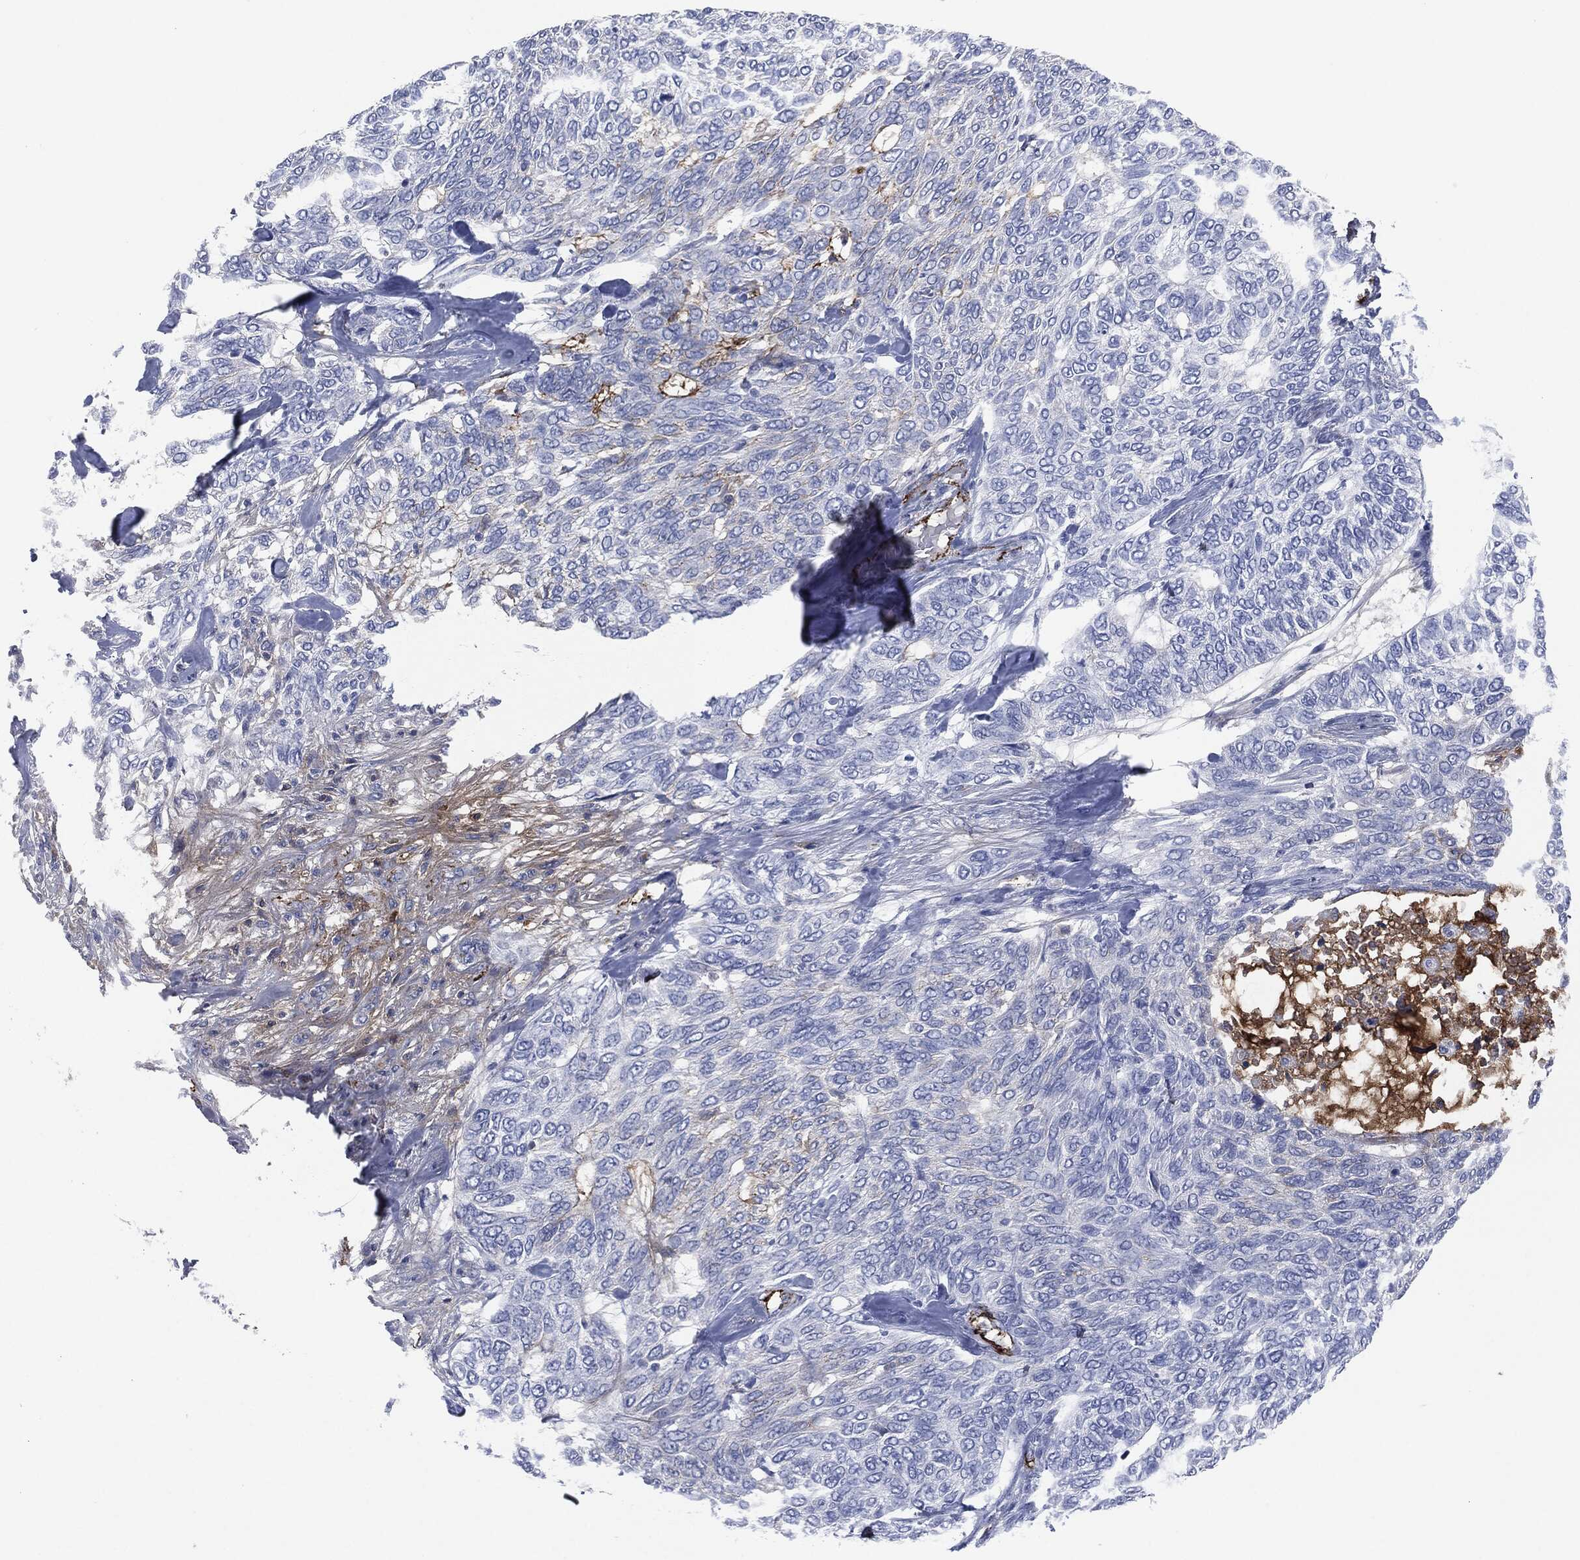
{"staining": {"intensity": "negative", "quantity": "none", "location": "none"}, "tissue": "skin cancer", "cell_type": "Tumor cells", "image_type": "cancer", "snomed": [{"axis": "morphology", "description": "Basal cell carcinoma"}, {"axis": "topography", "description": "Skin"}], "caption": "Immunohistochemistry image of skin basal cell carcinoma stained for a protein (brown), which shows no expression in tumor cells.", "gene": "APOB", "patient": {"sex": "female", "age": 65}}